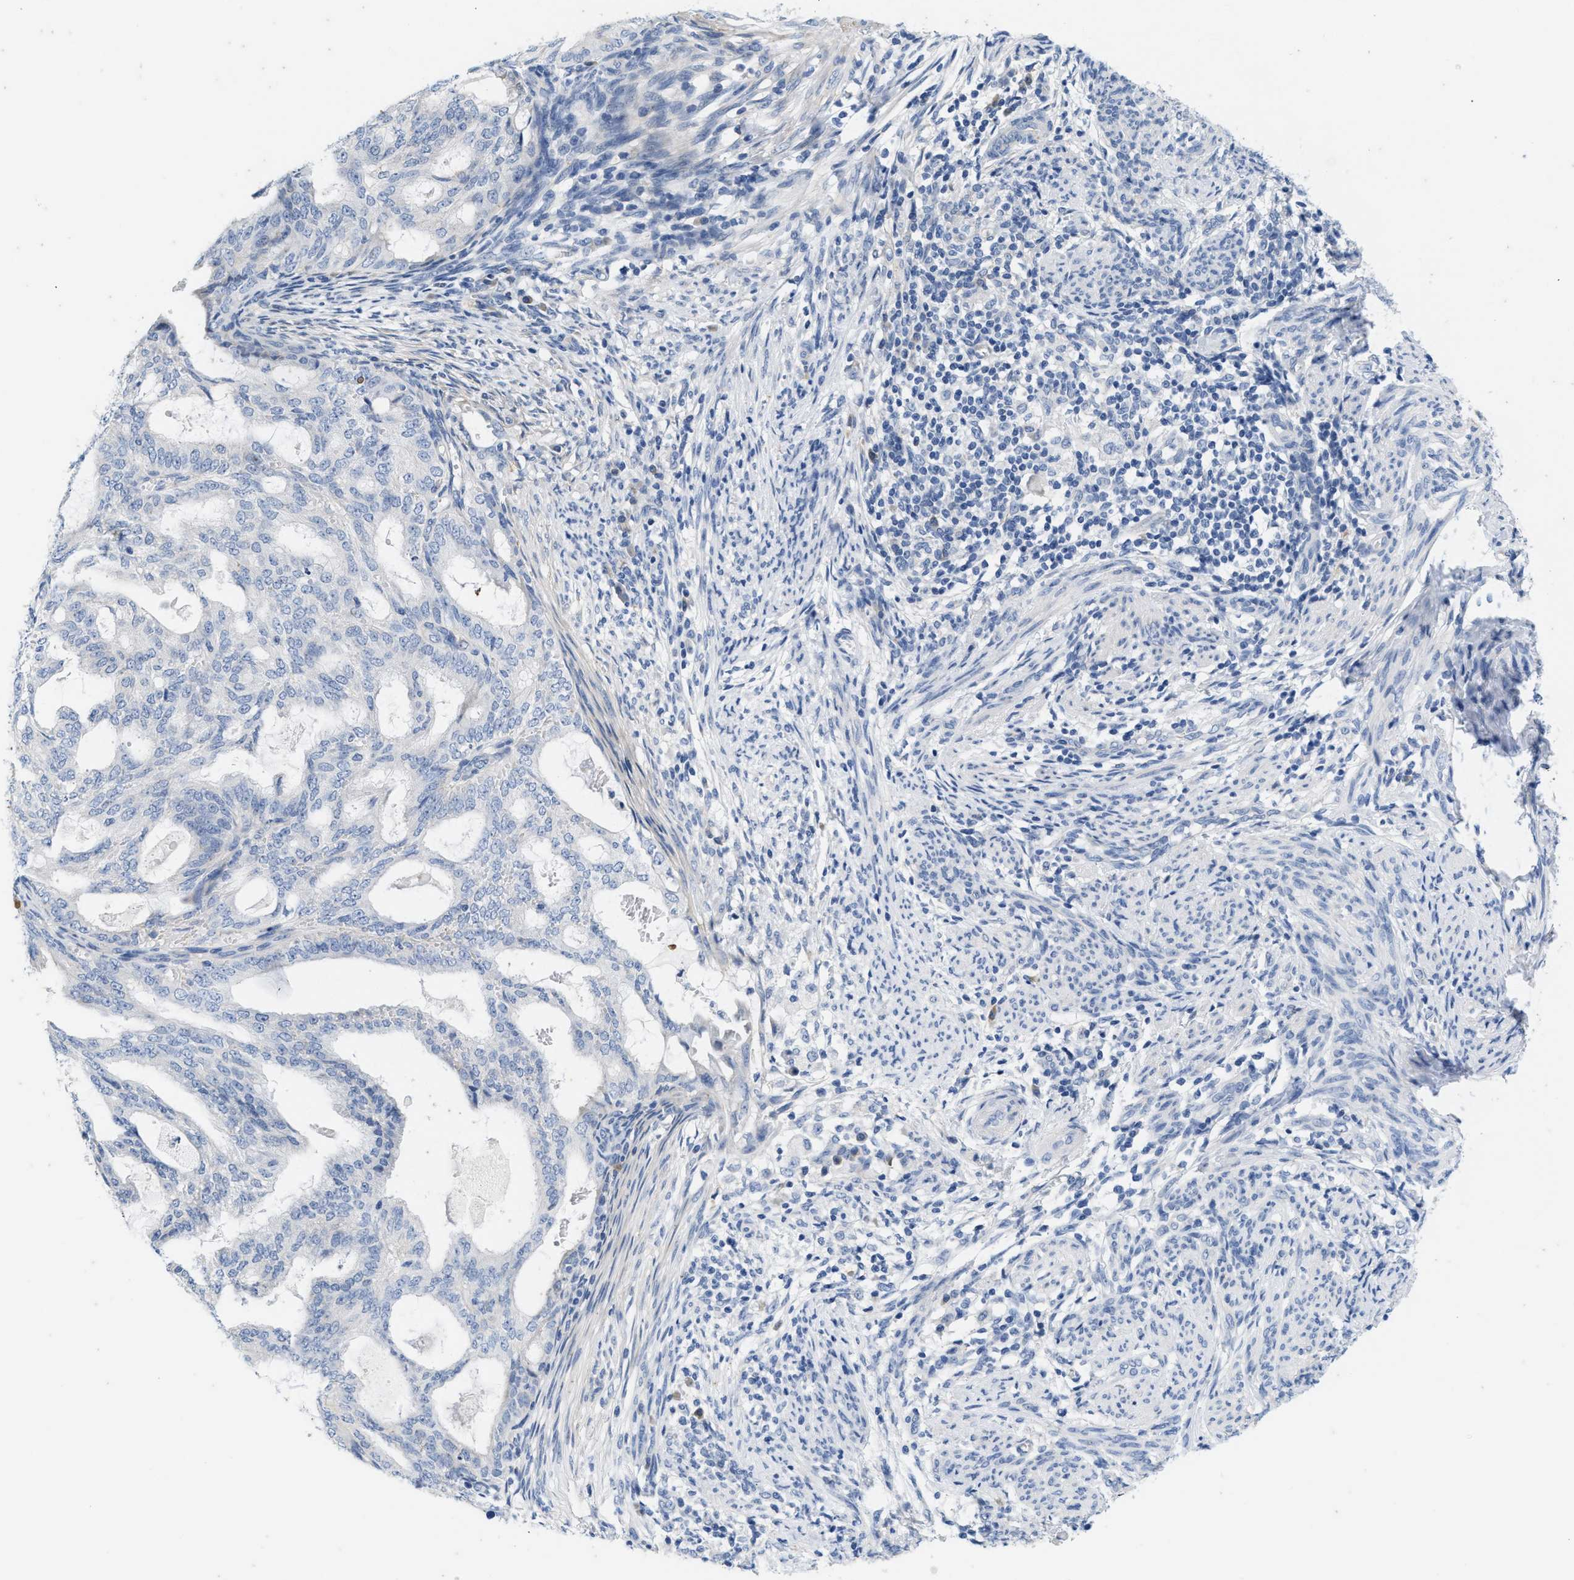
{"staining": {"intensity": "negative", "quantity": "none", "location": "none"}, "tissue": "endometrial cancer", "cell_type": "Tumor cells", "image_type": "cancer", "snomed": [{"axis": "morphology", "description": "Adenocarcinoma, NOS"}, {"axis": "topography", "description": "Endometrium"}], "caption": "Tumor cells show no significant protein staining in endometrial cancer (adenocarcinoma).", "gene": "ABCB11", "patient": {"sex": "female", "age": 58}}